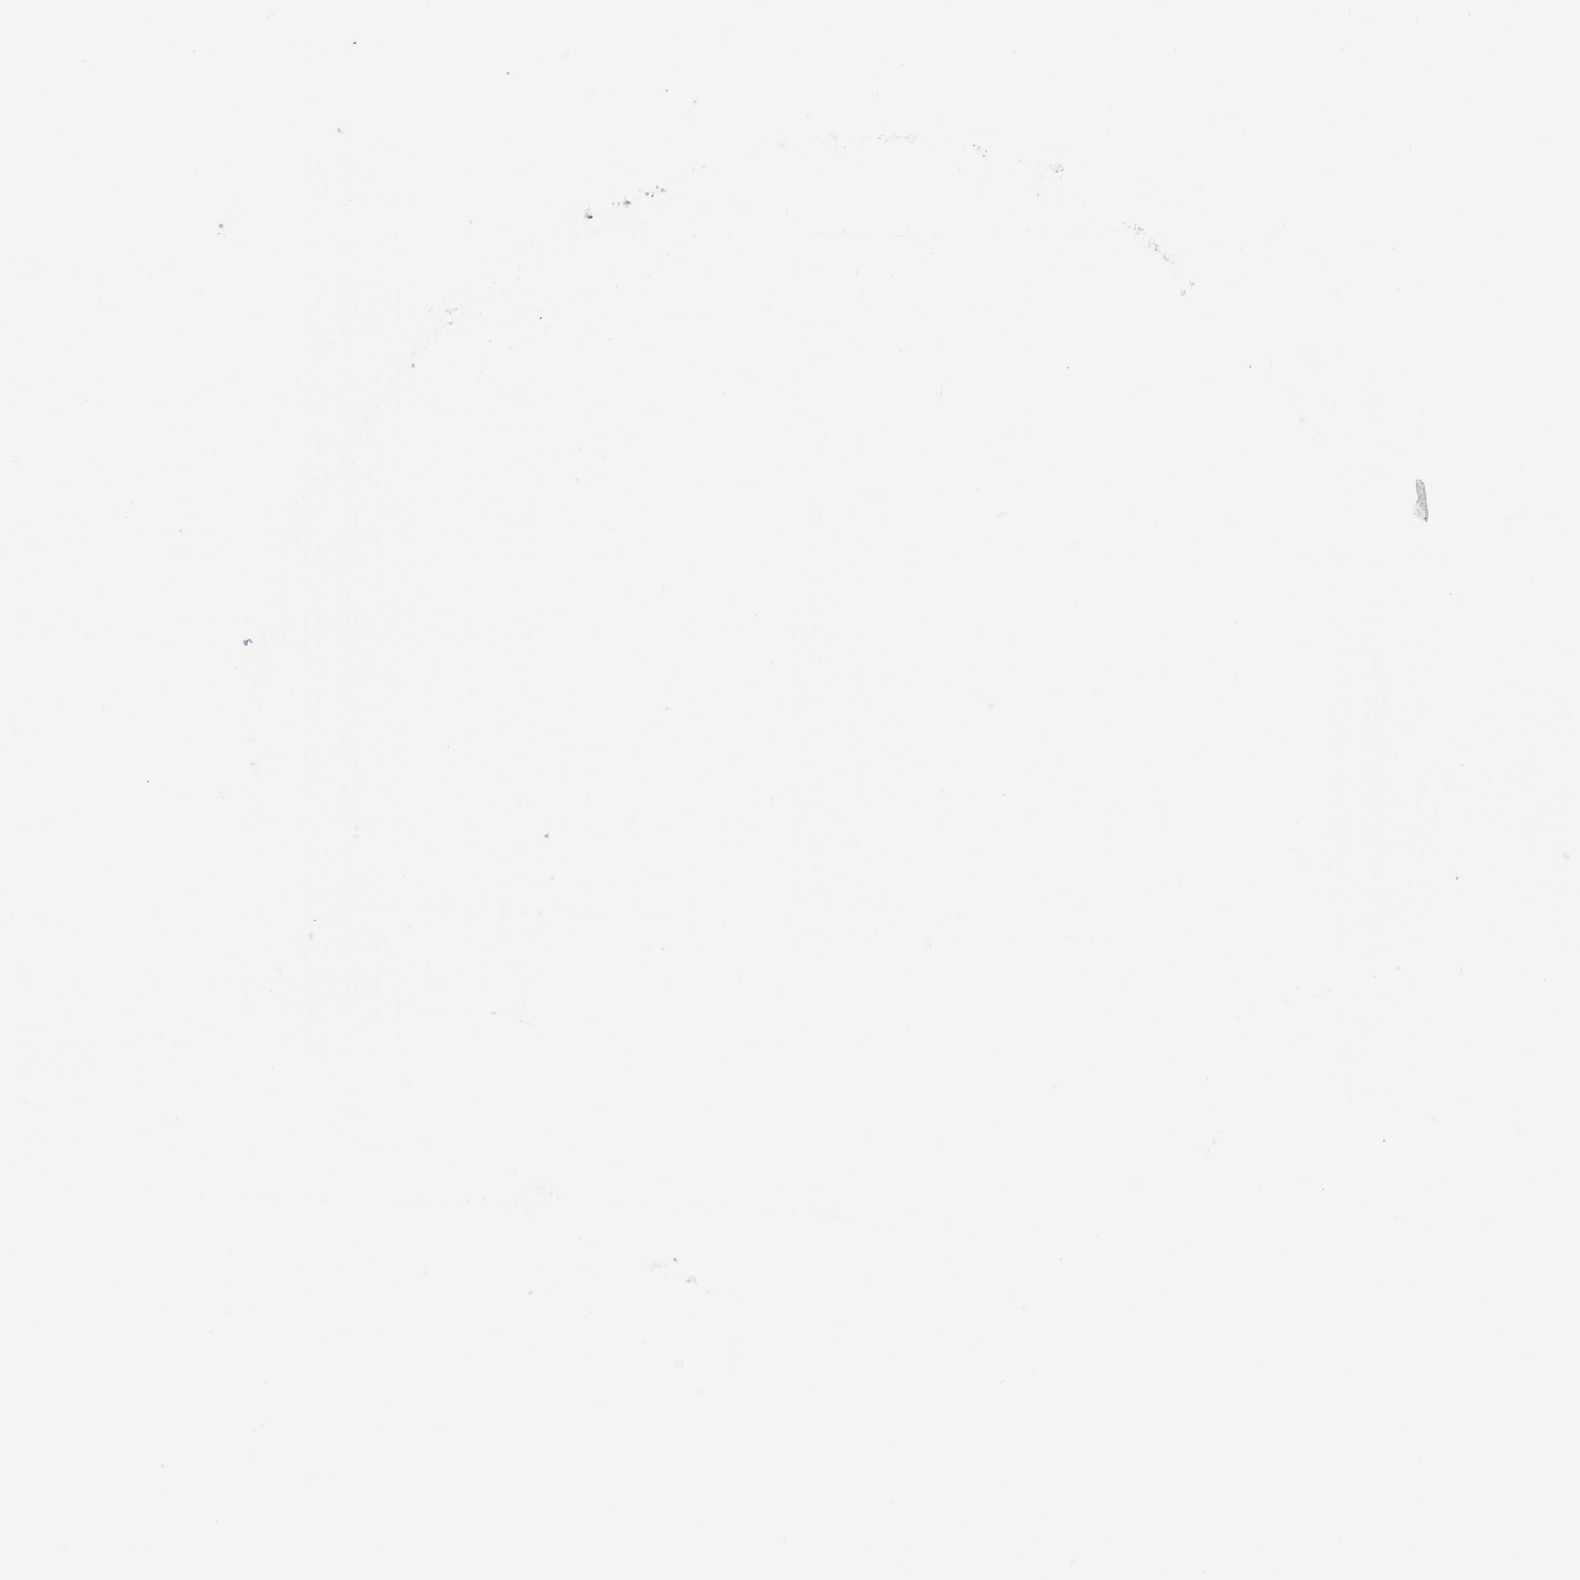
{"staining": {"intensity": "moderate", "quantity": ">75%", "location": "cytoplasmic/membranous"}, "tissue": "vagina", "cell_type": "Squamous epithelial cells", "image_type": "normal", "snomed": [{"axis": "morphology", "description": "Normal tissue, NOS"}, {"axis": "topography", "description": "Vagina"}], "caption": "A brown stain highlights moderate cytoplasmic/membranous staining of a protein in squamous epithelial cells of benign human vagina.", "gene": "CD2AP", "patient": {"sex": "female", "age": 46}}